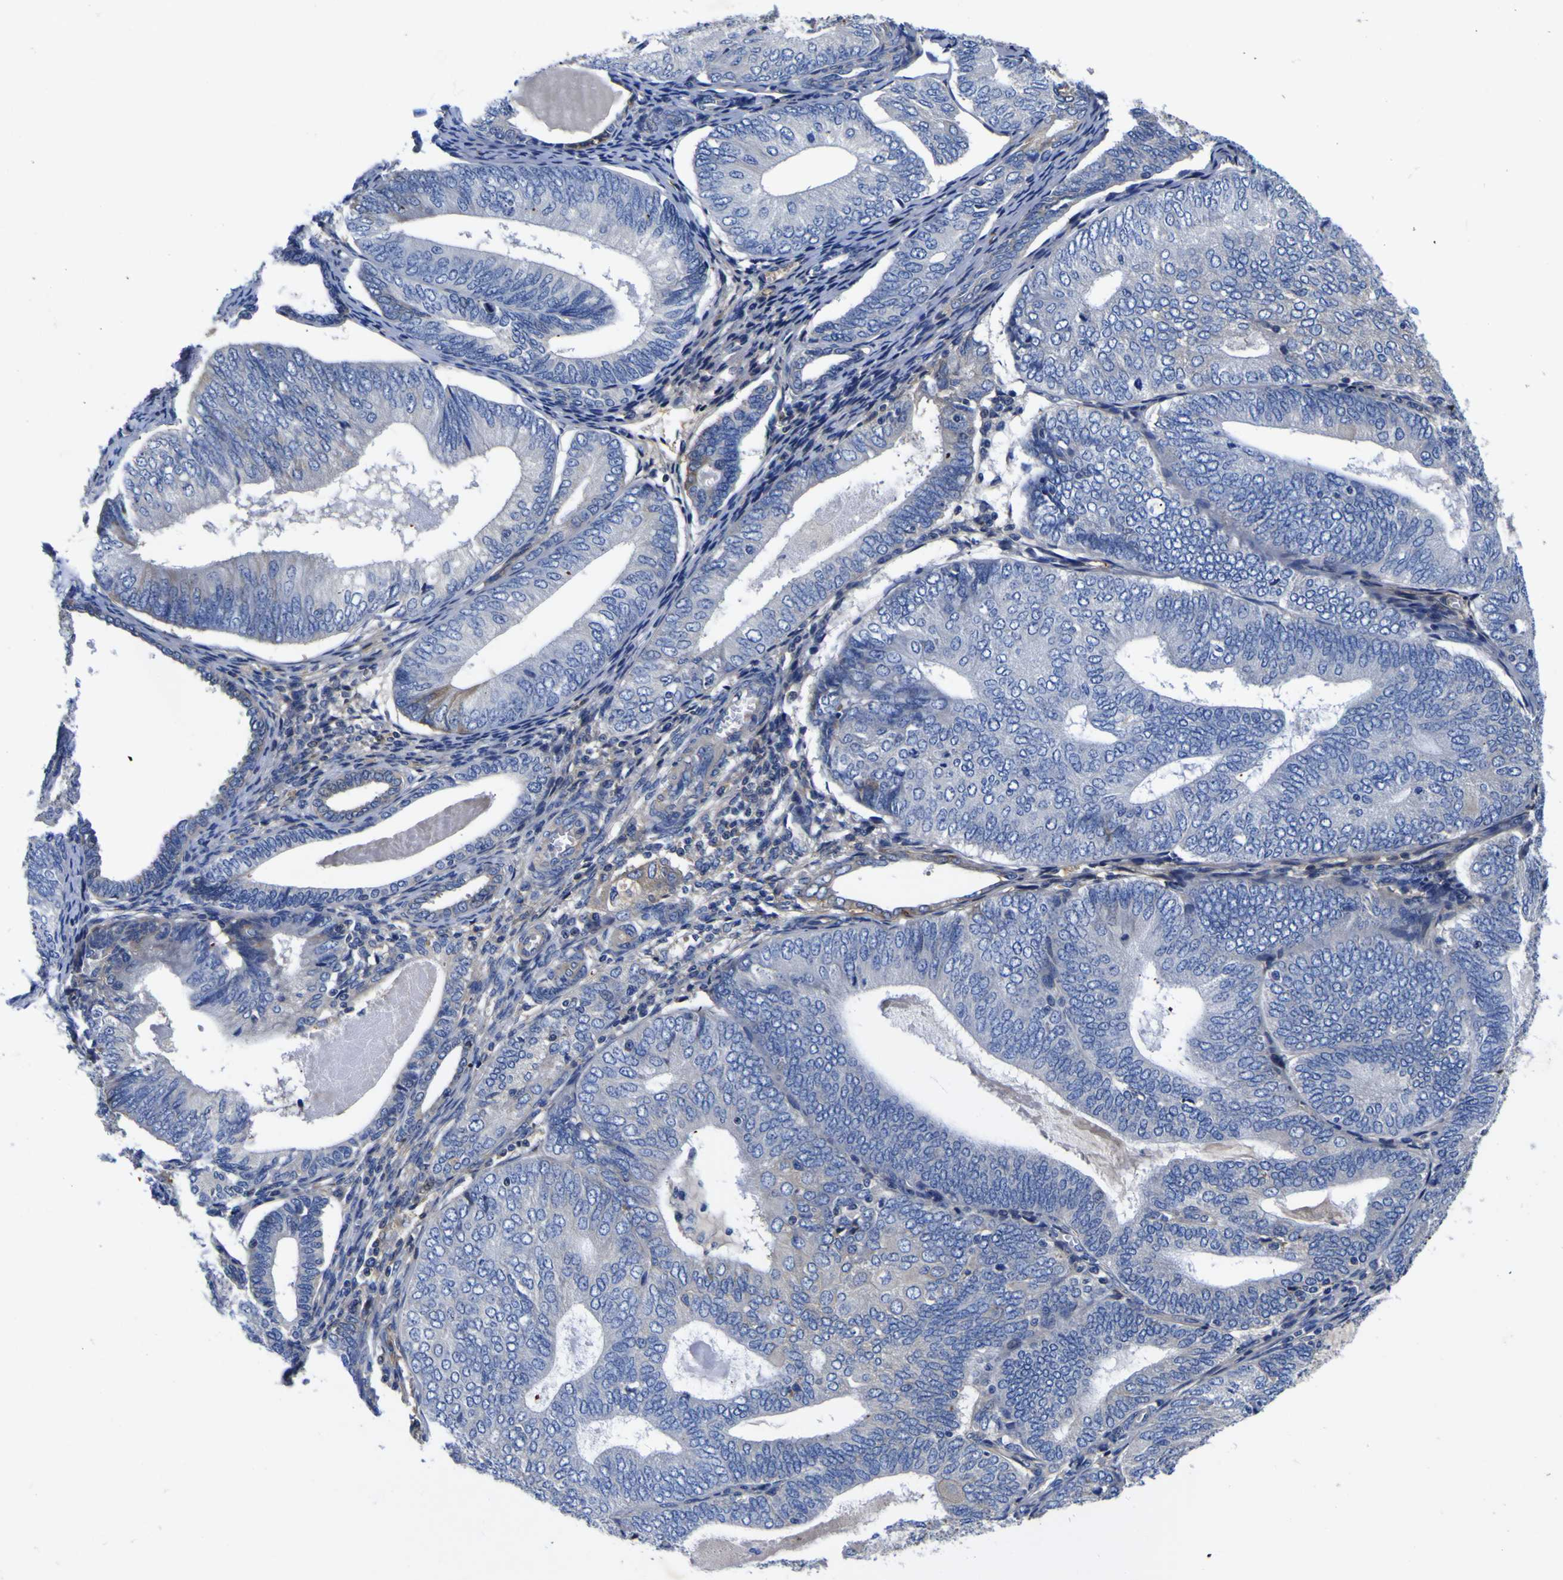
{"staining": {"intensity": "negative", "quantity": "none", "location": "none"}, "tissue": "endometrial cancer", "cell_type": "Tumor cells", "image_type": "cancer", "snomed": [{"axis": "morphology", "description": "Adenocarcinoma, NOS"}, {"axis": "topography", "description": "Endometrium"}], "caption": "DAB immunohistochemical staining of endometrial adenocarcinoma displays no significant staining in tumor cells.", "gene": "VASN", "patient": {"sex": "female", "age": 81}}